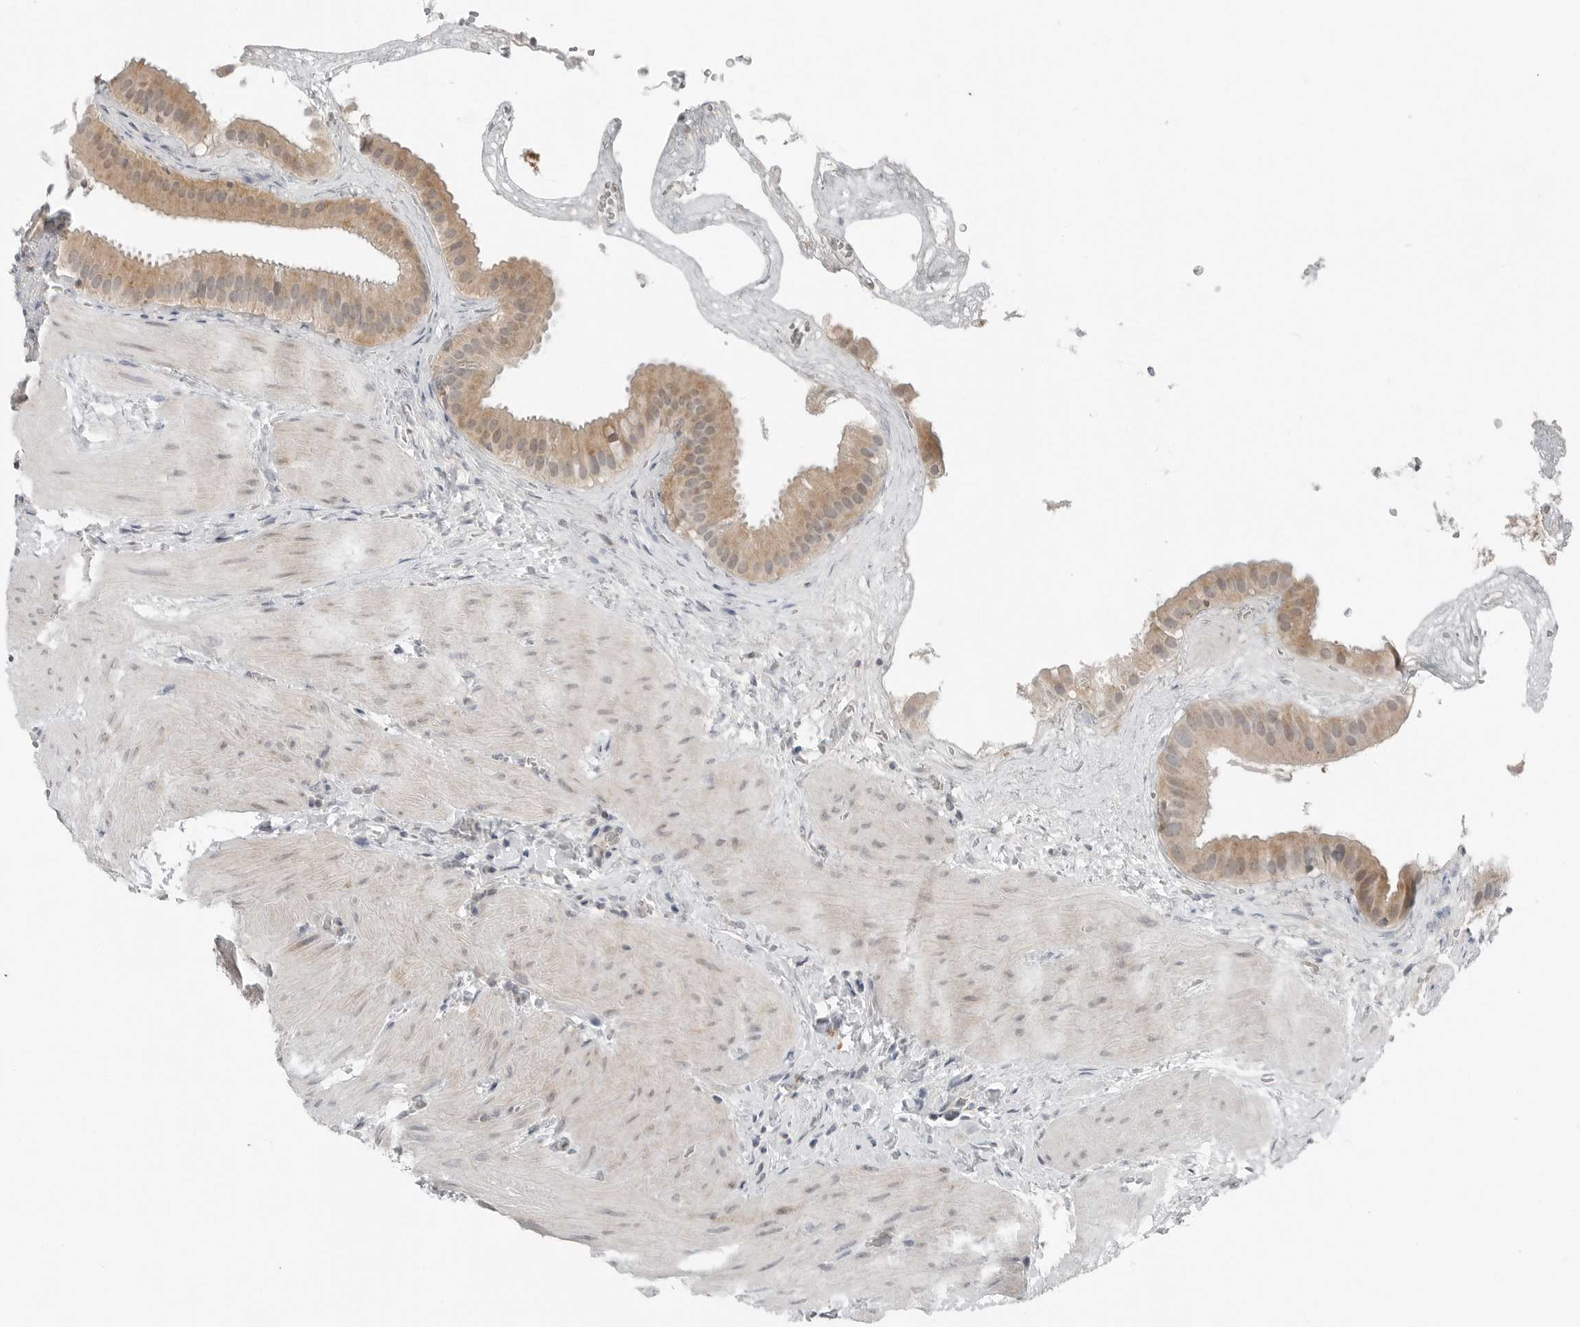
{"staining": {"intensity": "moderate", "quantity": ">75%", "location": "cytoplasmic/membranous"}, "tissue": "gallbladder", "cell_type": "Glandular cells", "image_type": "normal", "snomed": [{"axis": "morphology", "description": "Normal tissue, NOS"}, {"axis": "topography", "description": "Gallbladder"}], "caption": "The micrograph displays immunohistochemical staining of unremarkable gallbladder. There is moderate cytoplasmic/membranous staining is seen in about >75% of glandular cells.", "gene": "FCRLB", "patient": {"sex": "male", "age": 55}}